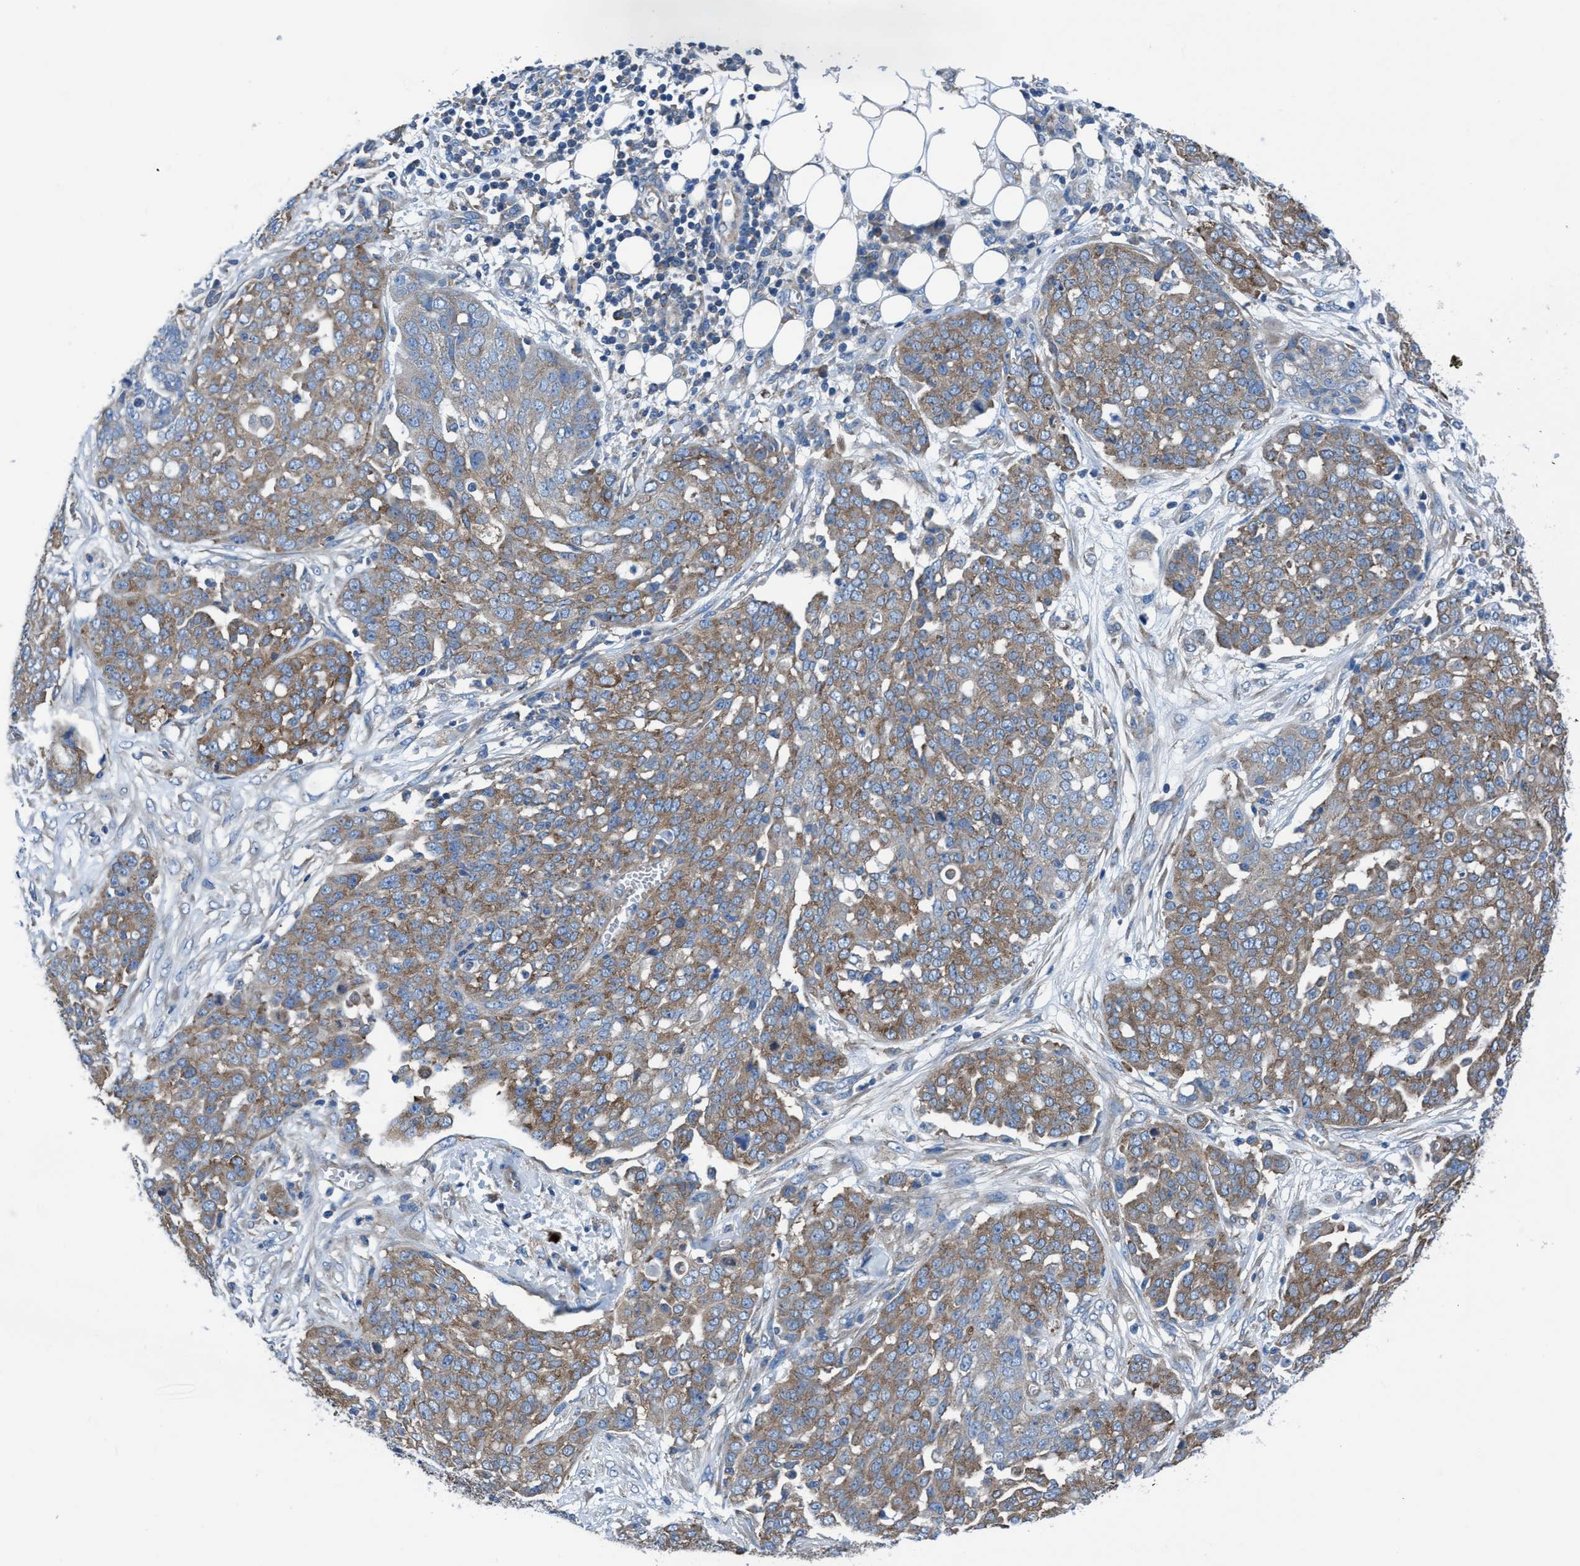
{"staining": {"intensity": "moderate", "quantity": "25%-75%", "location": "cytoplasmic/membranous"}, "tissue": "ovarian cancer", "cell_type": "Tumor cells", "image_type": "cancer", "snomed": [{"axis": "morphology", "description": "Cystadenocarcinoma, serous, NOS"}, {"axis": "topography", "description": "Soft tissue"}, {"axis": "topography", "description": "Ovary"}], "caption": "Tumor cells demonstrate medium levels of moderate cytoplasmic/membranous staining in approximately 25%-75% of cells in human serous cystadenocarcinoma (ovarian). (IHC, brightfield microscopy, high magnification).", "gene": "NMT1", "patient": {"sex": "female", "age": 57}}